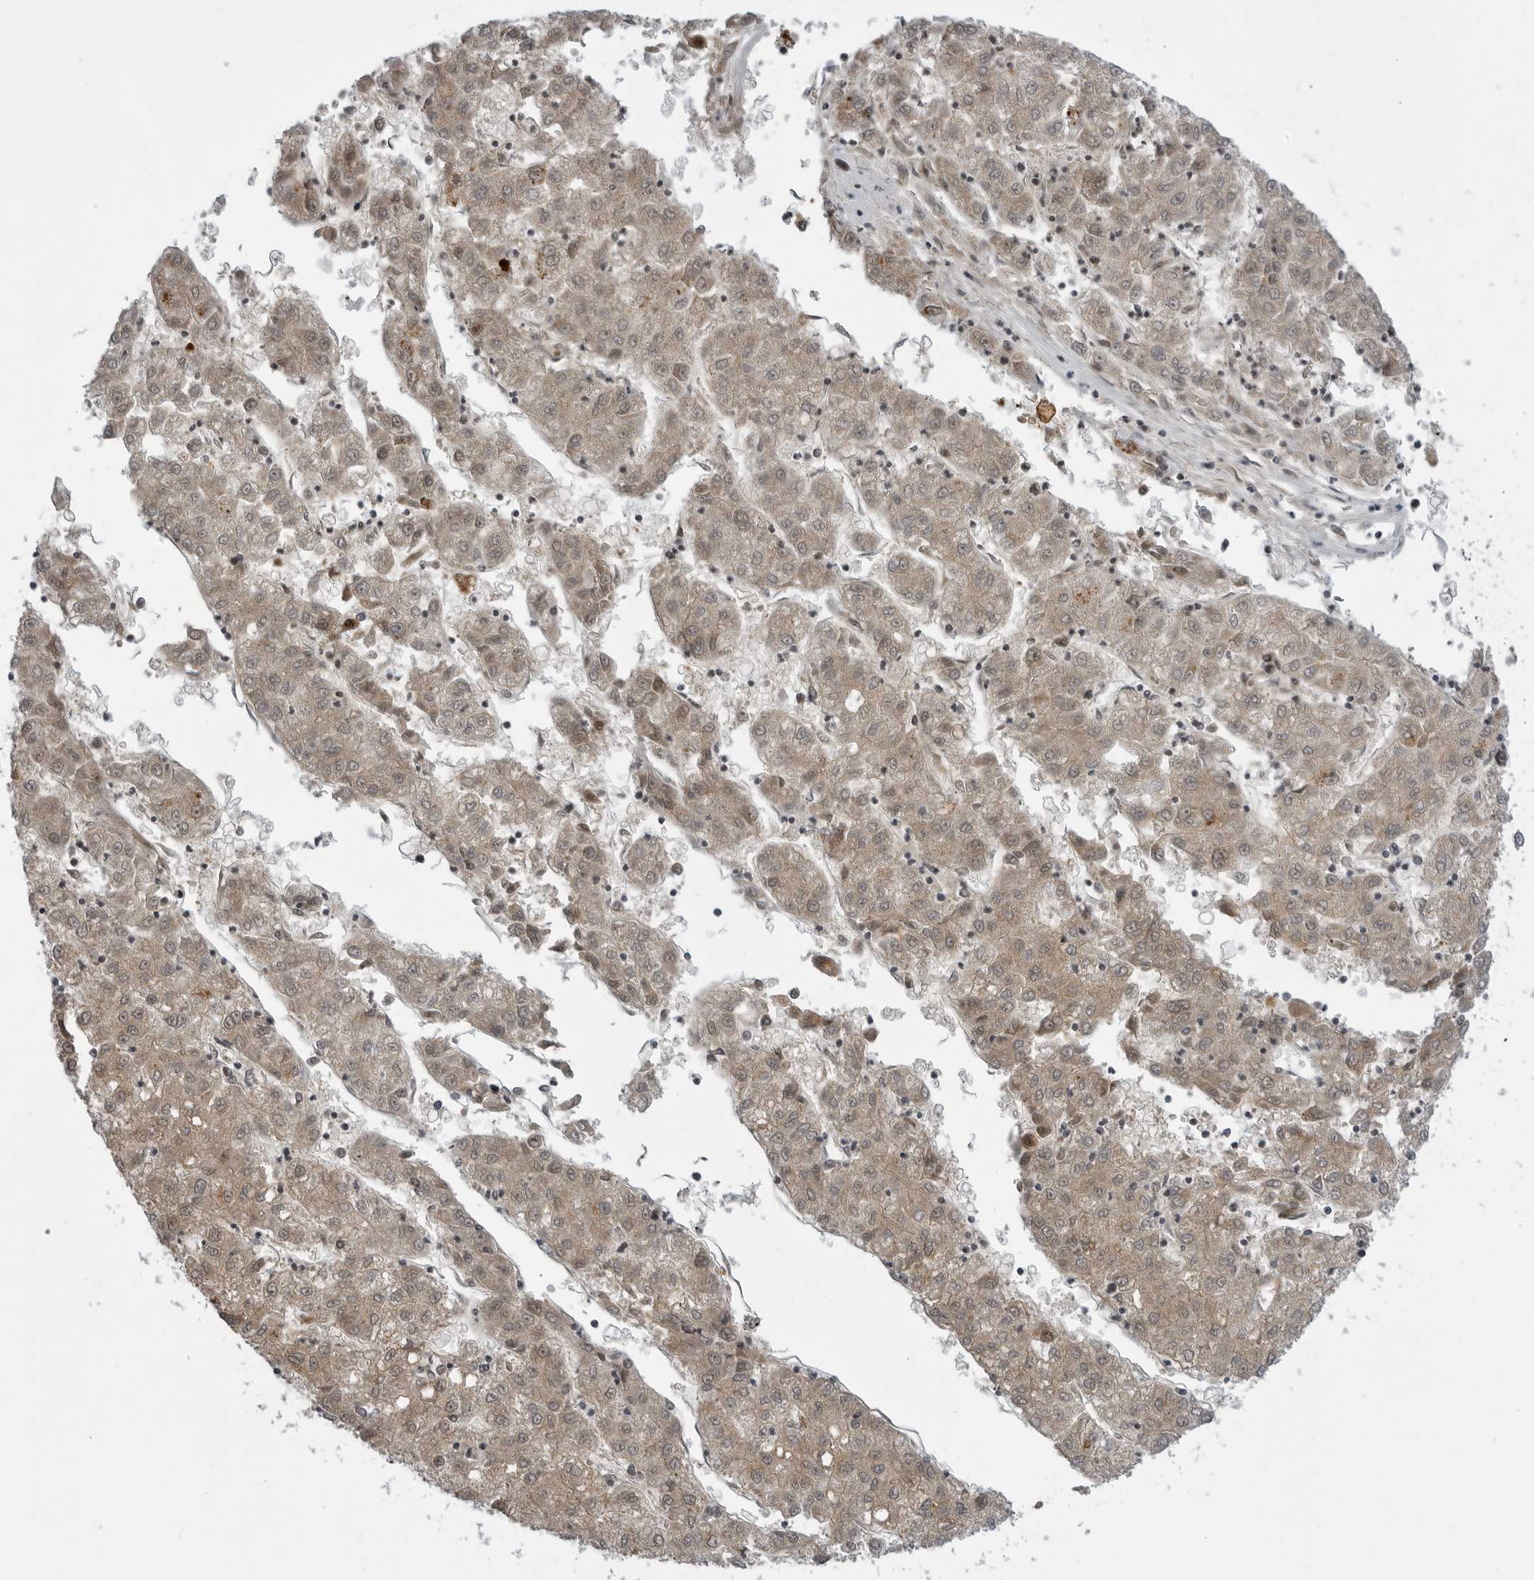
{"staining": {"intensity": "weak", "quantity": "25%-75%", "location": "cytoplasmic/membranous,nuclear"}, "tissue": "liver cancer", "cell_type": "Tumor cells", "image_type": "cancer", "snomed": [{"axis": "morphology", "description": "Carcinoma, Hepatocellular, NOS"}, {"axis": "topography", "description": "Liver"}], "caption": "This image shows immunohistochemistry (IHC) staining of liver cancer, with low weak cytoplasmic/membranous and nuclear positivity in approximately 25%-75% of tumor cells.", "gene": "LRRC45", "patient": {"sex": "male", "age": 72}}